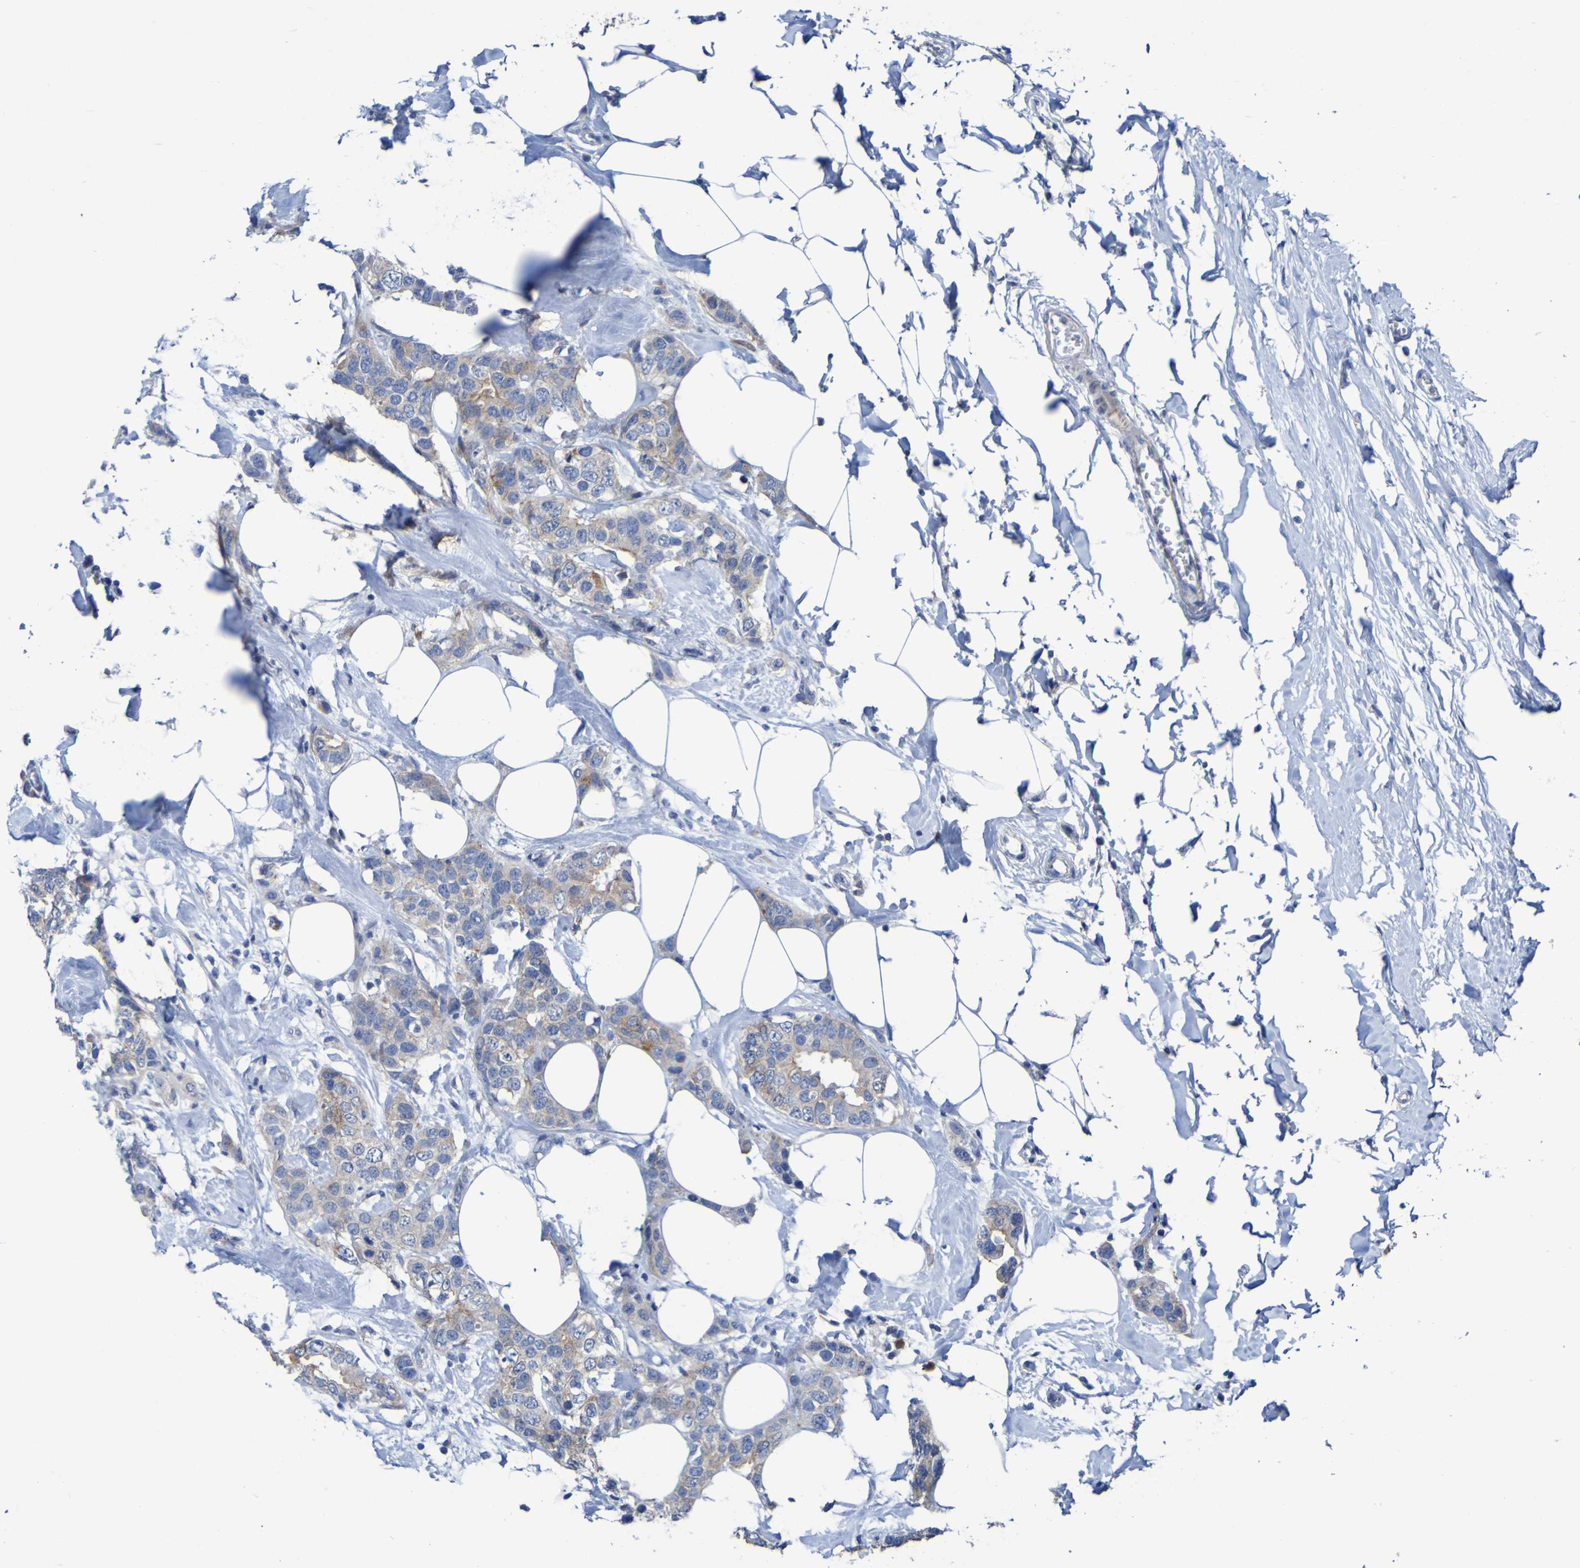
{"staining": {"intensity": "weak", "quantity": ">75%", "location": "cytoplasmic/membranous"}, "tissue": "breast cancer", "cell_type": "Tumor cells", "image_type": "cancer", "snomed": [{"axis": "morphology", "description": "Normal tissue, NOS"}, {"axis": "morphology", "description": "Duct carcinoma"}, {"axis": "topography", "description": "Breast"}], "caption": "A high-resolution image shows immunohistochemistry (IHC) staining of intraductal carcinoma (breast), which reveals weak cytoplasmic/membranous expression in approximately >75% of tumor cells.", "gene": "C11orf24", "patient": {"sex": "female", "age": 50}}